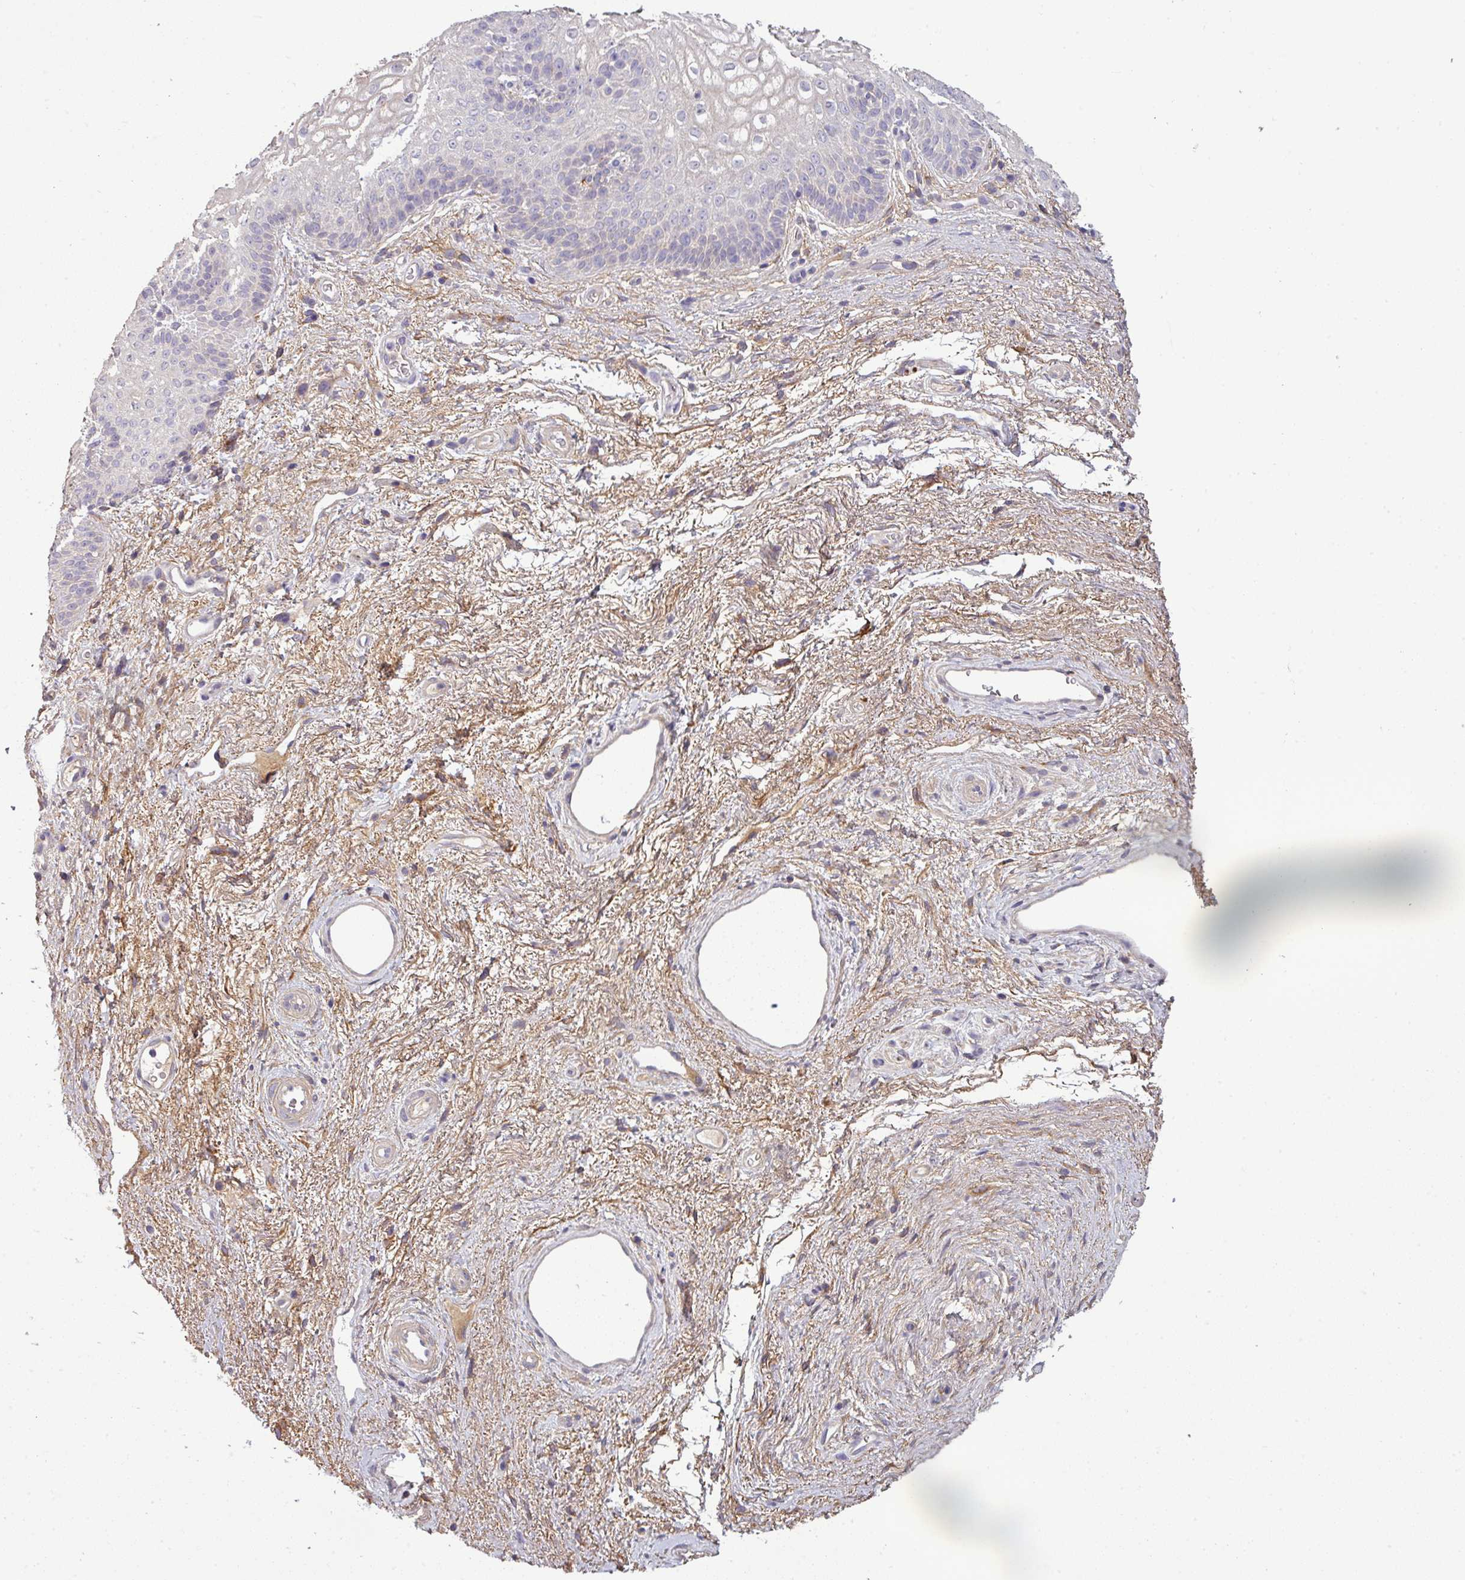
{"staining": {"intensity": "negative", "quantity": "none", "location": "none"}, "tissue": "vagina", "cell_type": "Squamous epithelial cells", "image_type": "normal", "snomed": [{"axis": "morphology", "description": "Normal tissue, NOS"}, {"axis": "topography", "description": "Vagina"}], "caption": "Immunohistochemistry (IHC) of unremarkable human vagina displays no staining in squamous epithelial cells. (DAB (3,3'-diaminobenzidine) IHC visualized using brightfield microscopy, high magnification).", "gene": "ISLR", "patient": {"sex": "female", "age": 47}}